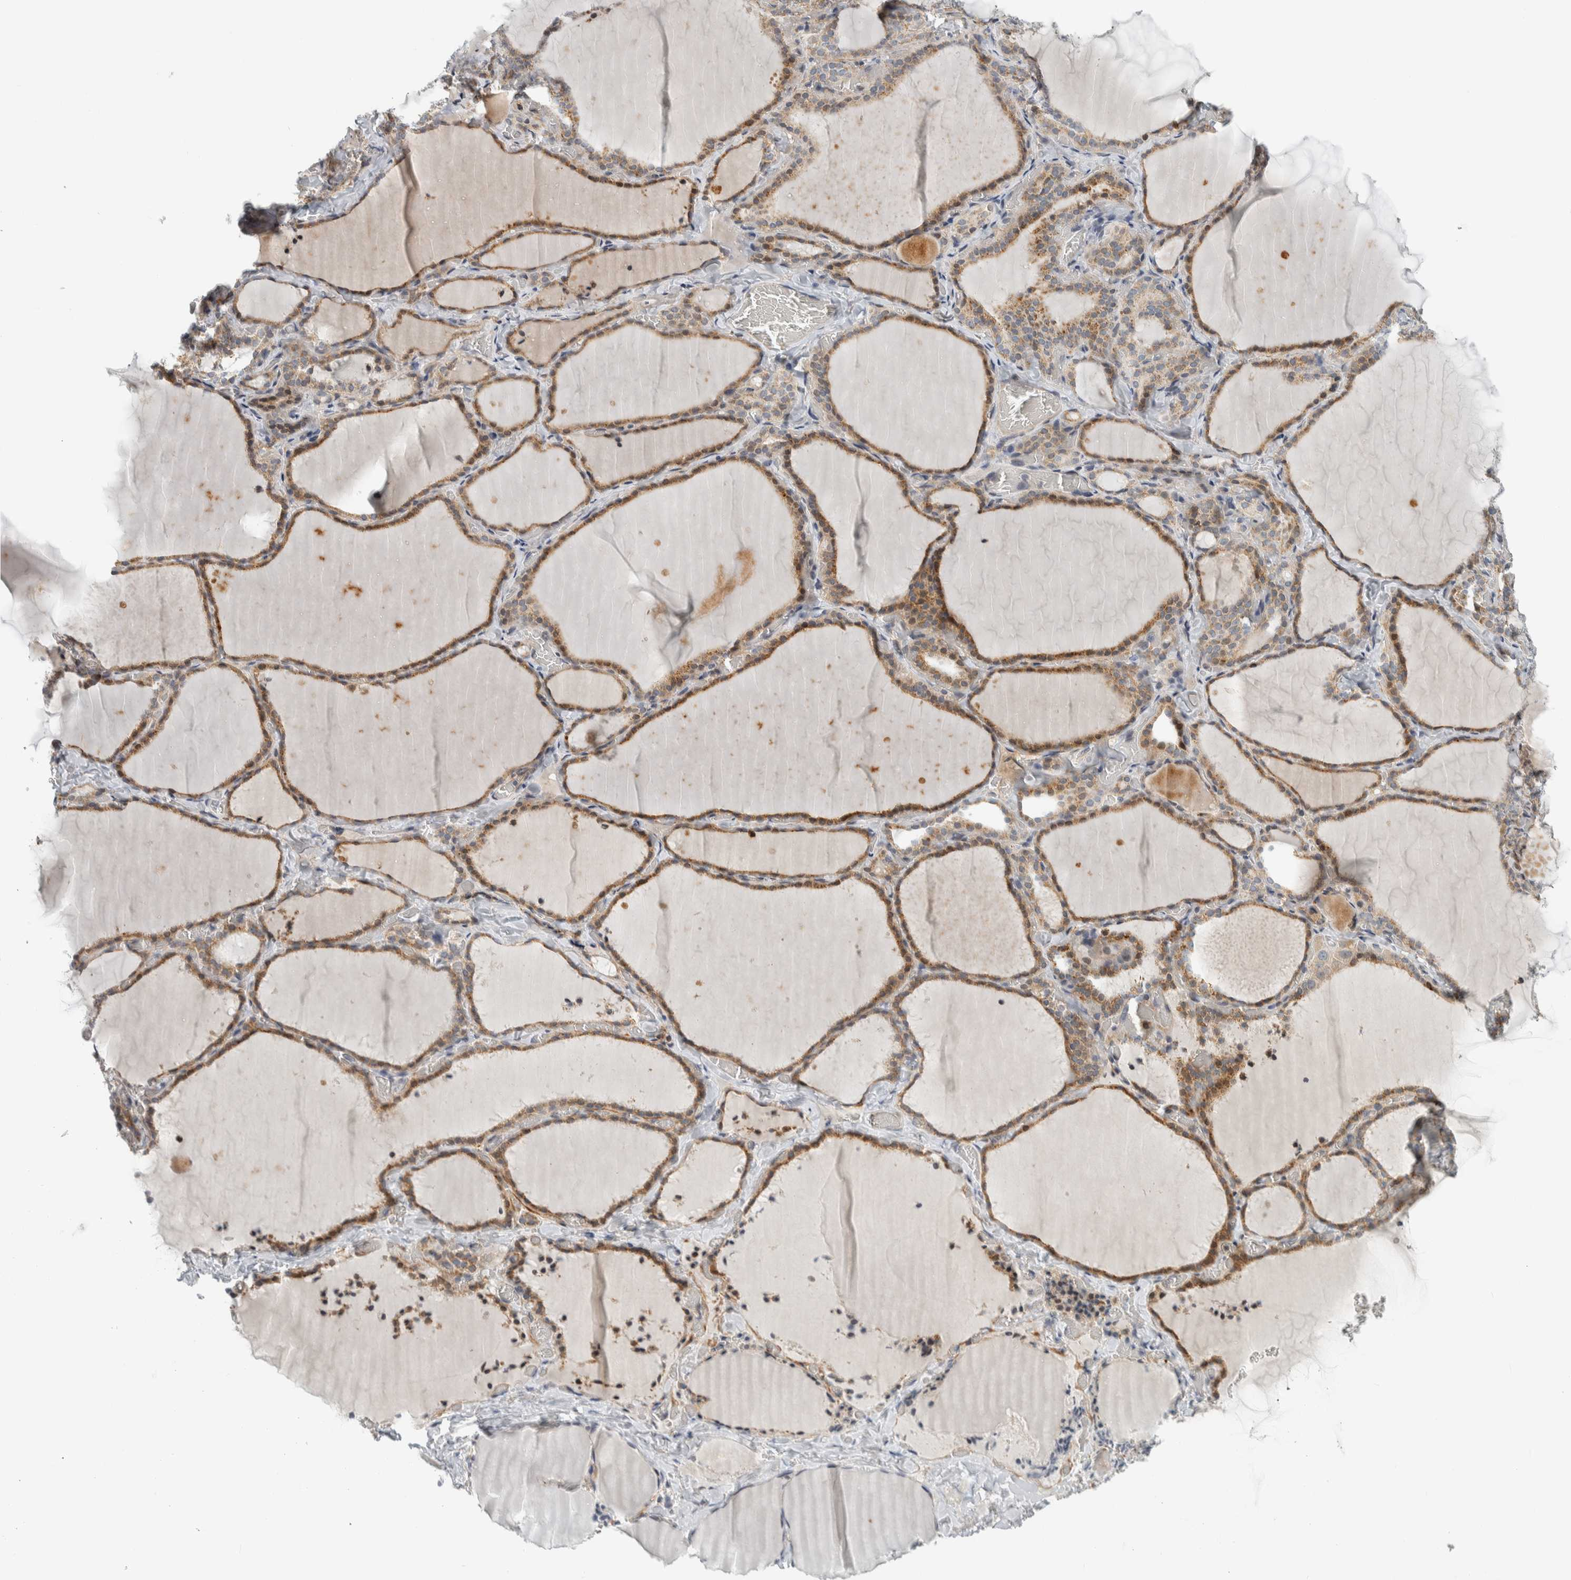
{"staining": {"intensity": "moderate", "quantity": ">75%", "location": "cytoplasmic/membranous"}, "tissue": "thyroid gland", "cell_type": "Glandular cells", "image_type": "normal", "snomed": [{"axis": "morphology", "description": "Normal tissue, NOS"}, {"axis": "topography", "description": "Thyroid gland"}], "caption": "High-power microscopy captured an immunohistochemistry micrograph of unremarkable thyroid gland, revealing moderate cytoplasmic/membranous staining in about >75% of glandular cells.", "gene": "AFP", "patient": {"sex": "female", "age": 22}}